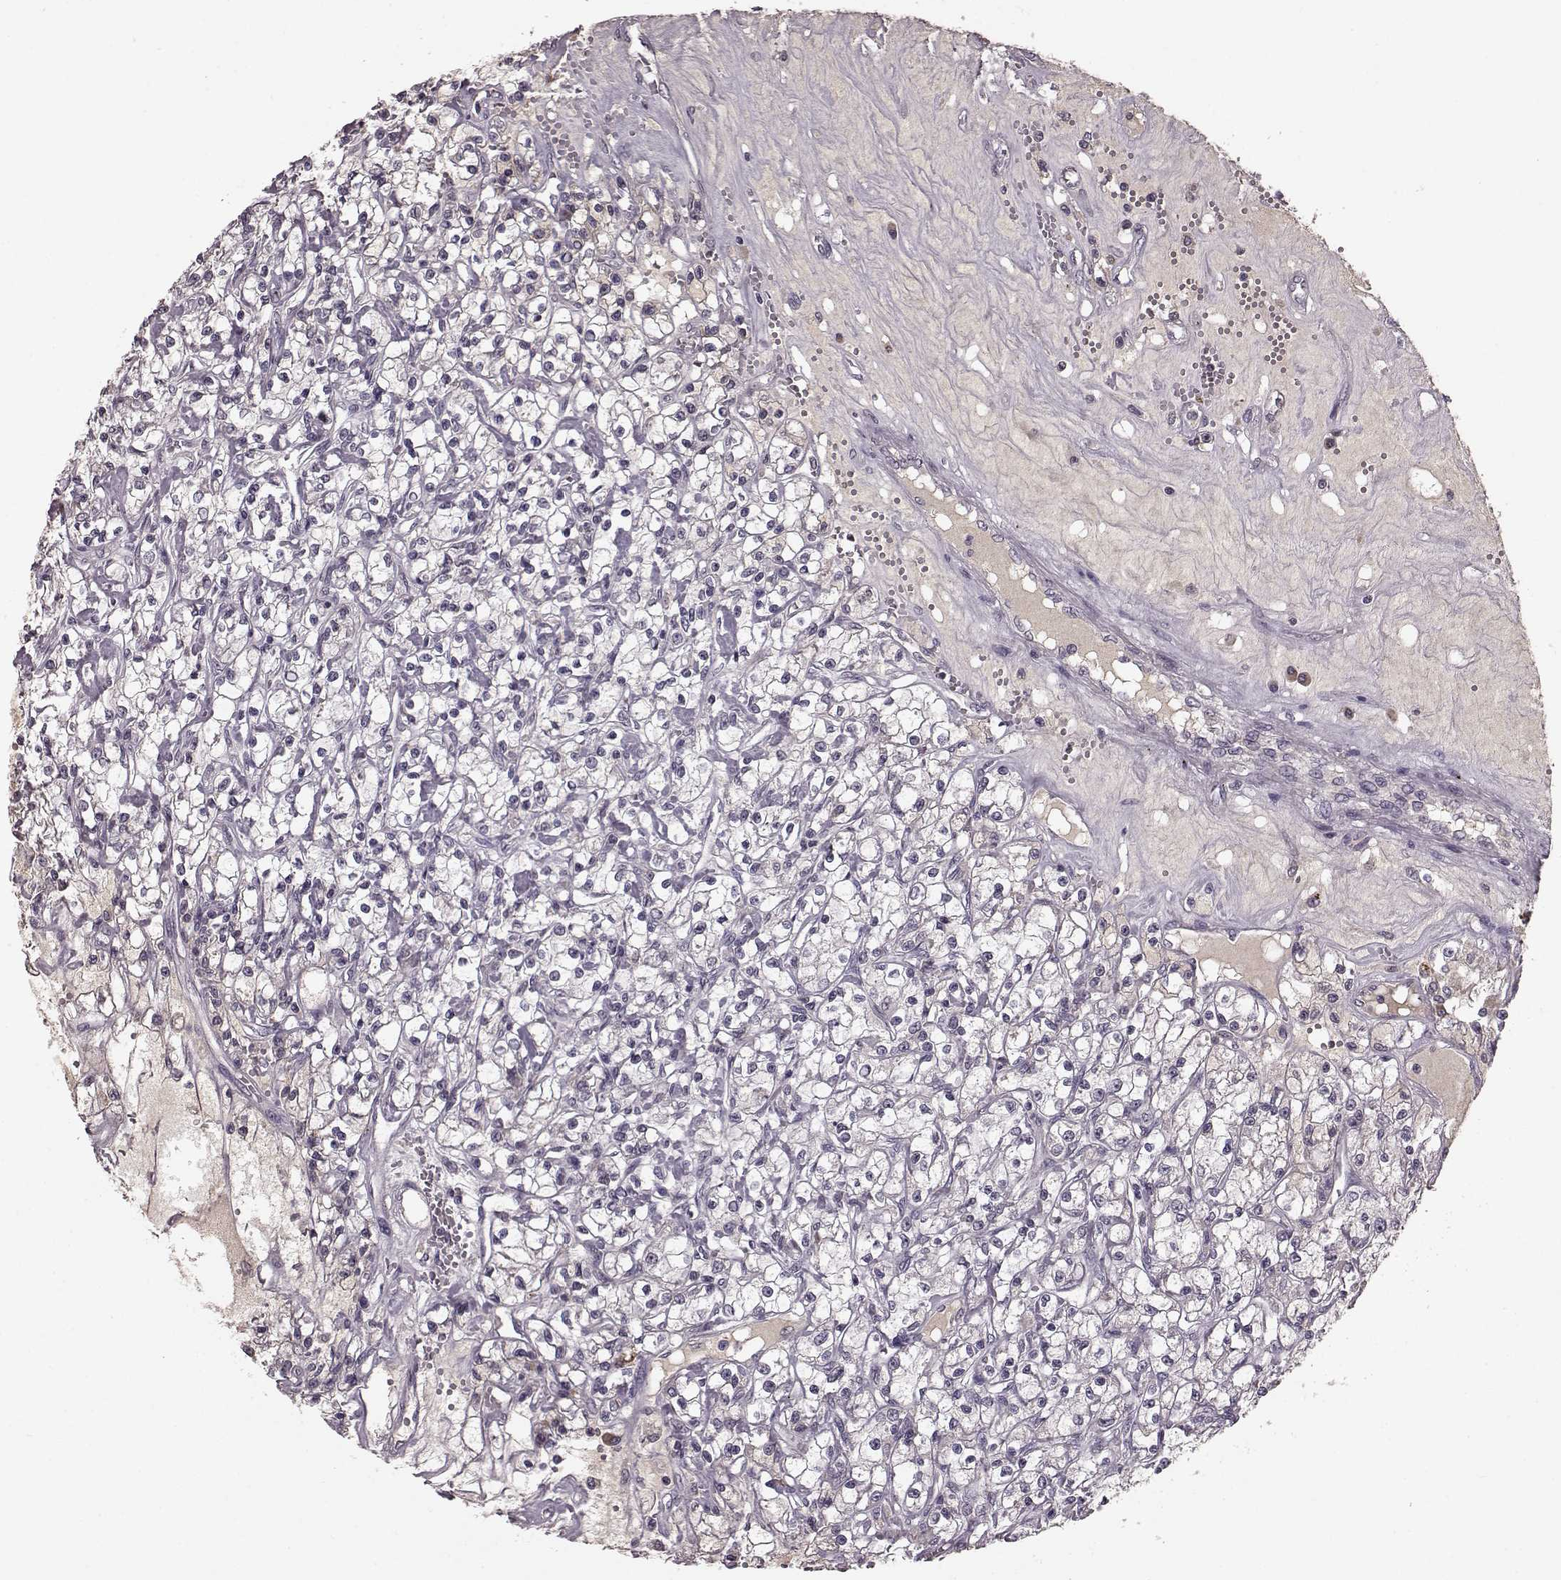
{"staining": {"intensity": "negative", "quantity": "none", "location": "none"}, "tissue": "renal cancer", "cell_type": "Tumor cells", "image_type": "cancer", "snomed": [{"axis": "morphology", "description": "Adenocarcinoma, NOS"}, {"axis": "topography", "description": "Kidney"}], "caption": "Immunohistochemistry micrograph of renal cancer stained for a protein (brown), which displays no positivity in tumor cells.", "gene": "NRL", "patient": {"sex": "female", "age": 59}}